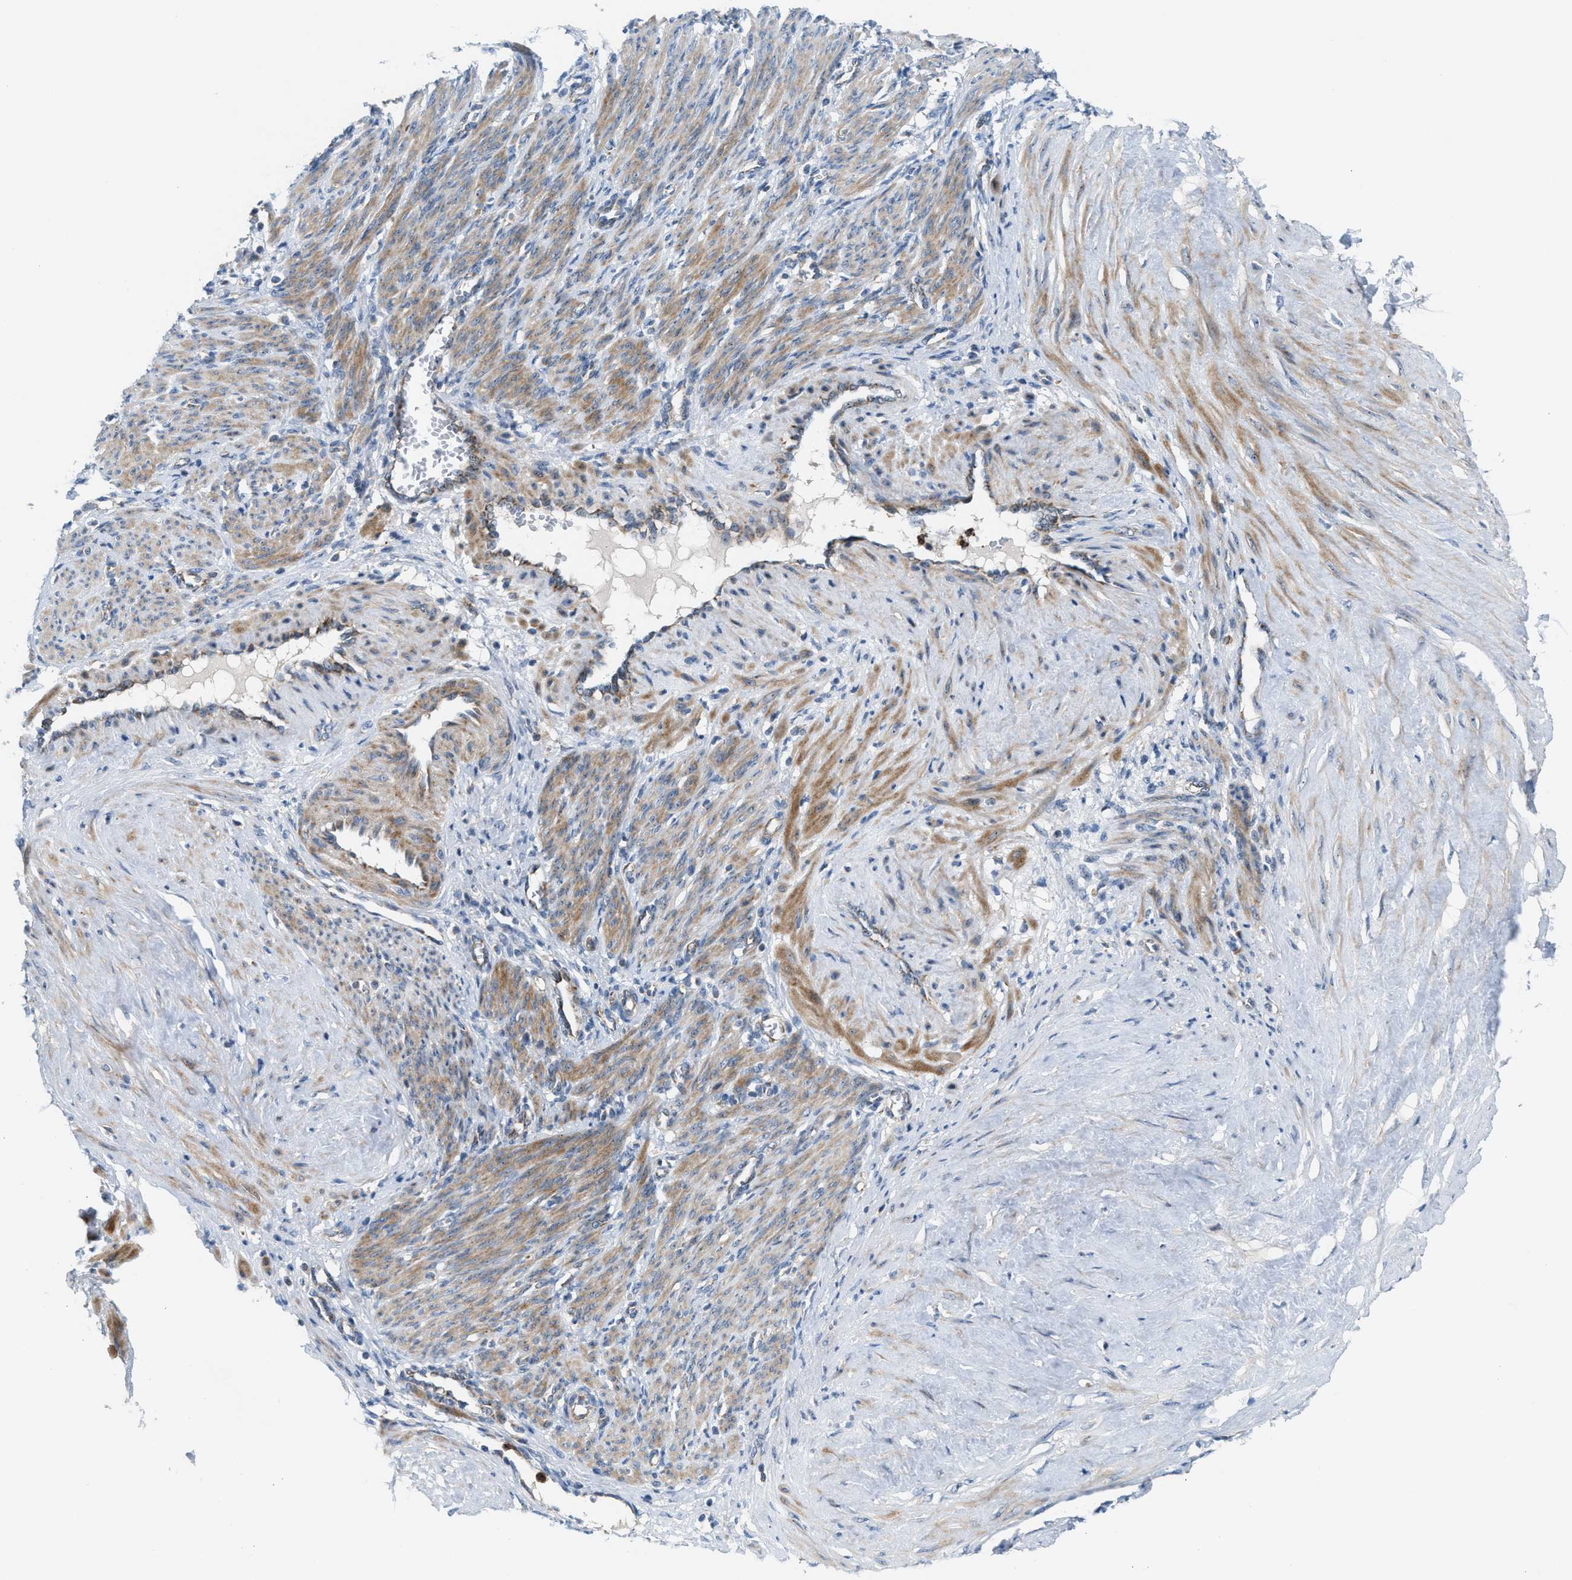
{"staining": {"intensity": "moderate", "quantity": ">75%", "location": "cytoplasmic/membranous"}, "tissue": "smooth muscle", "cell_type": "Smooth muscle cells", "image_type": "normal", "snomed": [{"axis": "morphology", "description": "Normal tissue, NOS"}, {"axis": "topography", "description": "Endometrium"}], "caption": "Protein expression analysis of normal smooth muscle shows moderate cytoplasmic/membranous expression in approximately >75% of smooth muscle cells. (brown staining indicates protein expression, while blue staining denotes nuclei).", "gene": "TPH1", "patient": {"sex": "female", "age": 33}}